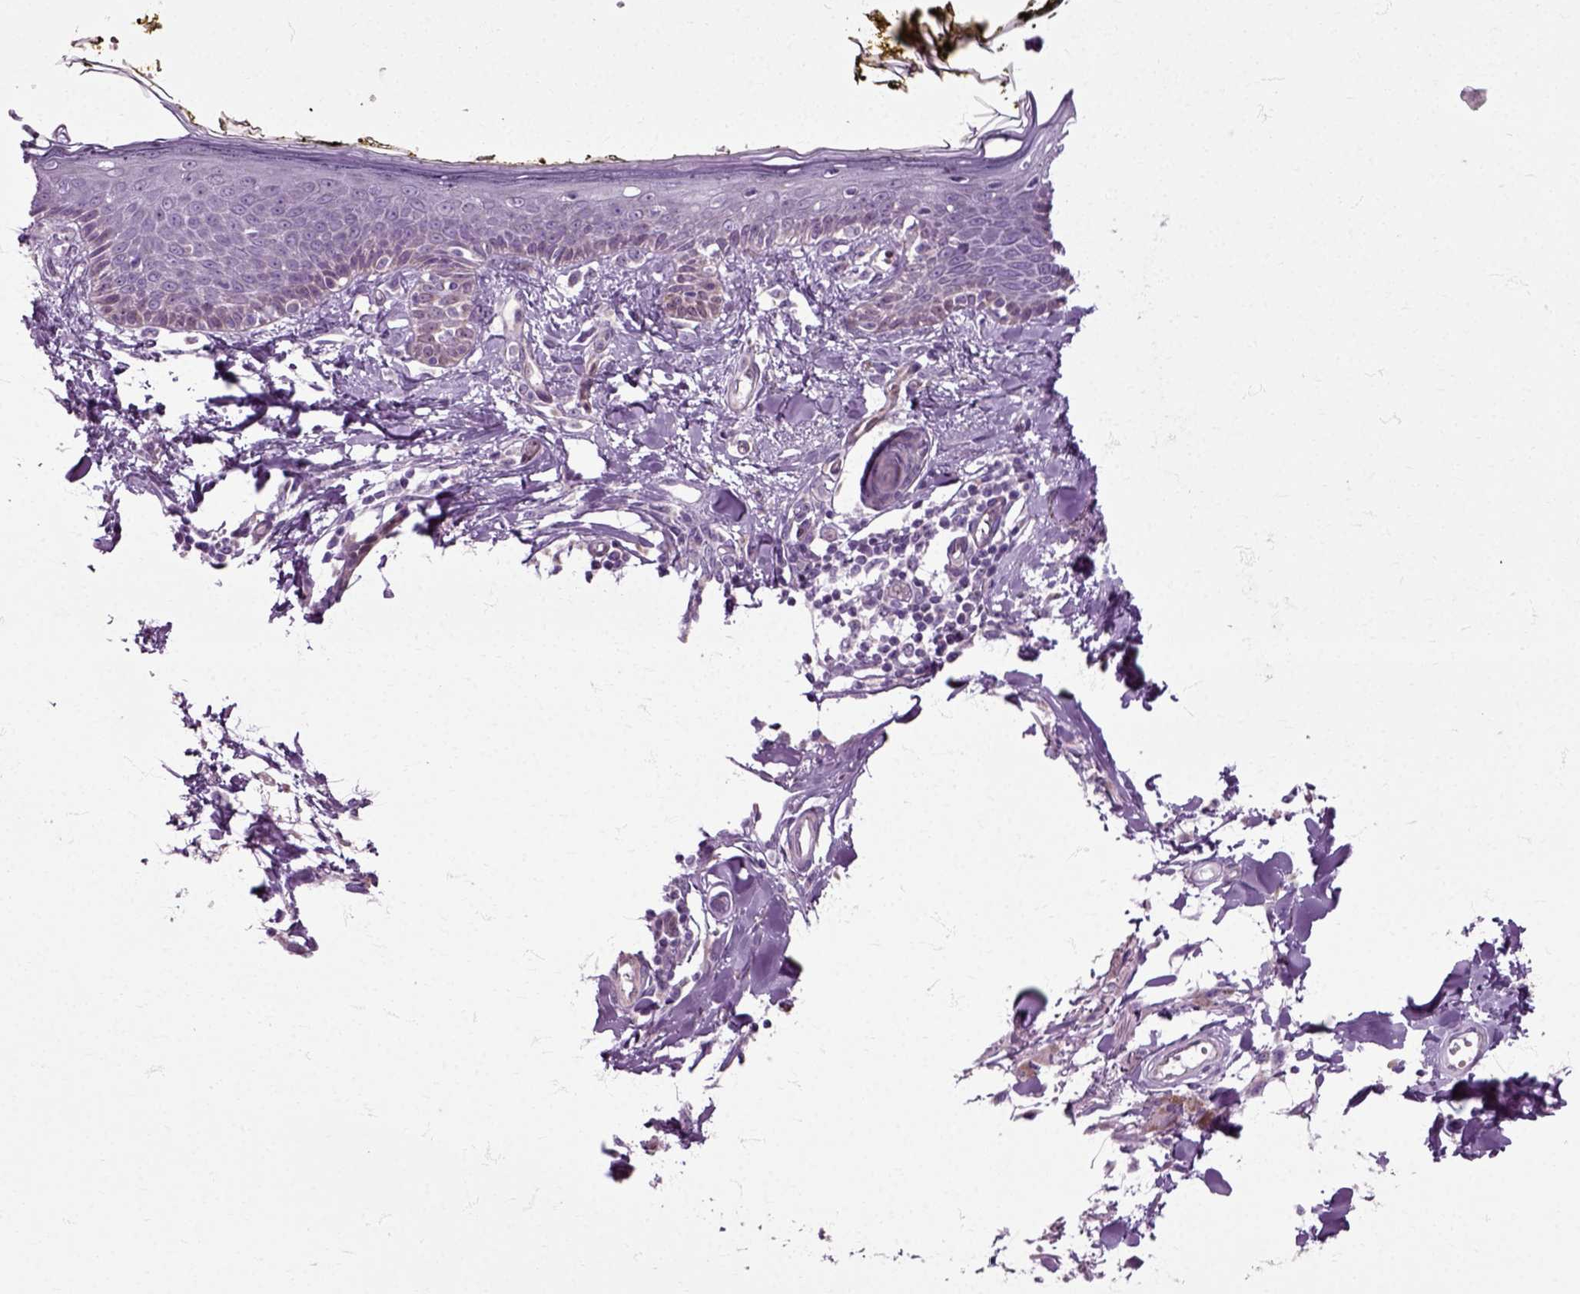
{"staining": {"intensity": "negative", "quantity": "none", "location": "none"}, "tissue": "skin", "cell_type": "Fibroblasts", "image_type": "normal", "snomed": [{"axis": "morphology", "description": "Normal tissue, NOS"}, {"axis": "topography", "description": "Skin"}], "caption": "Micrograph shows no protein positivity in fibroblasts of unremarkable skin.", "gene": "HSPA2", "patient": {"sex": "male", "age": 76}}